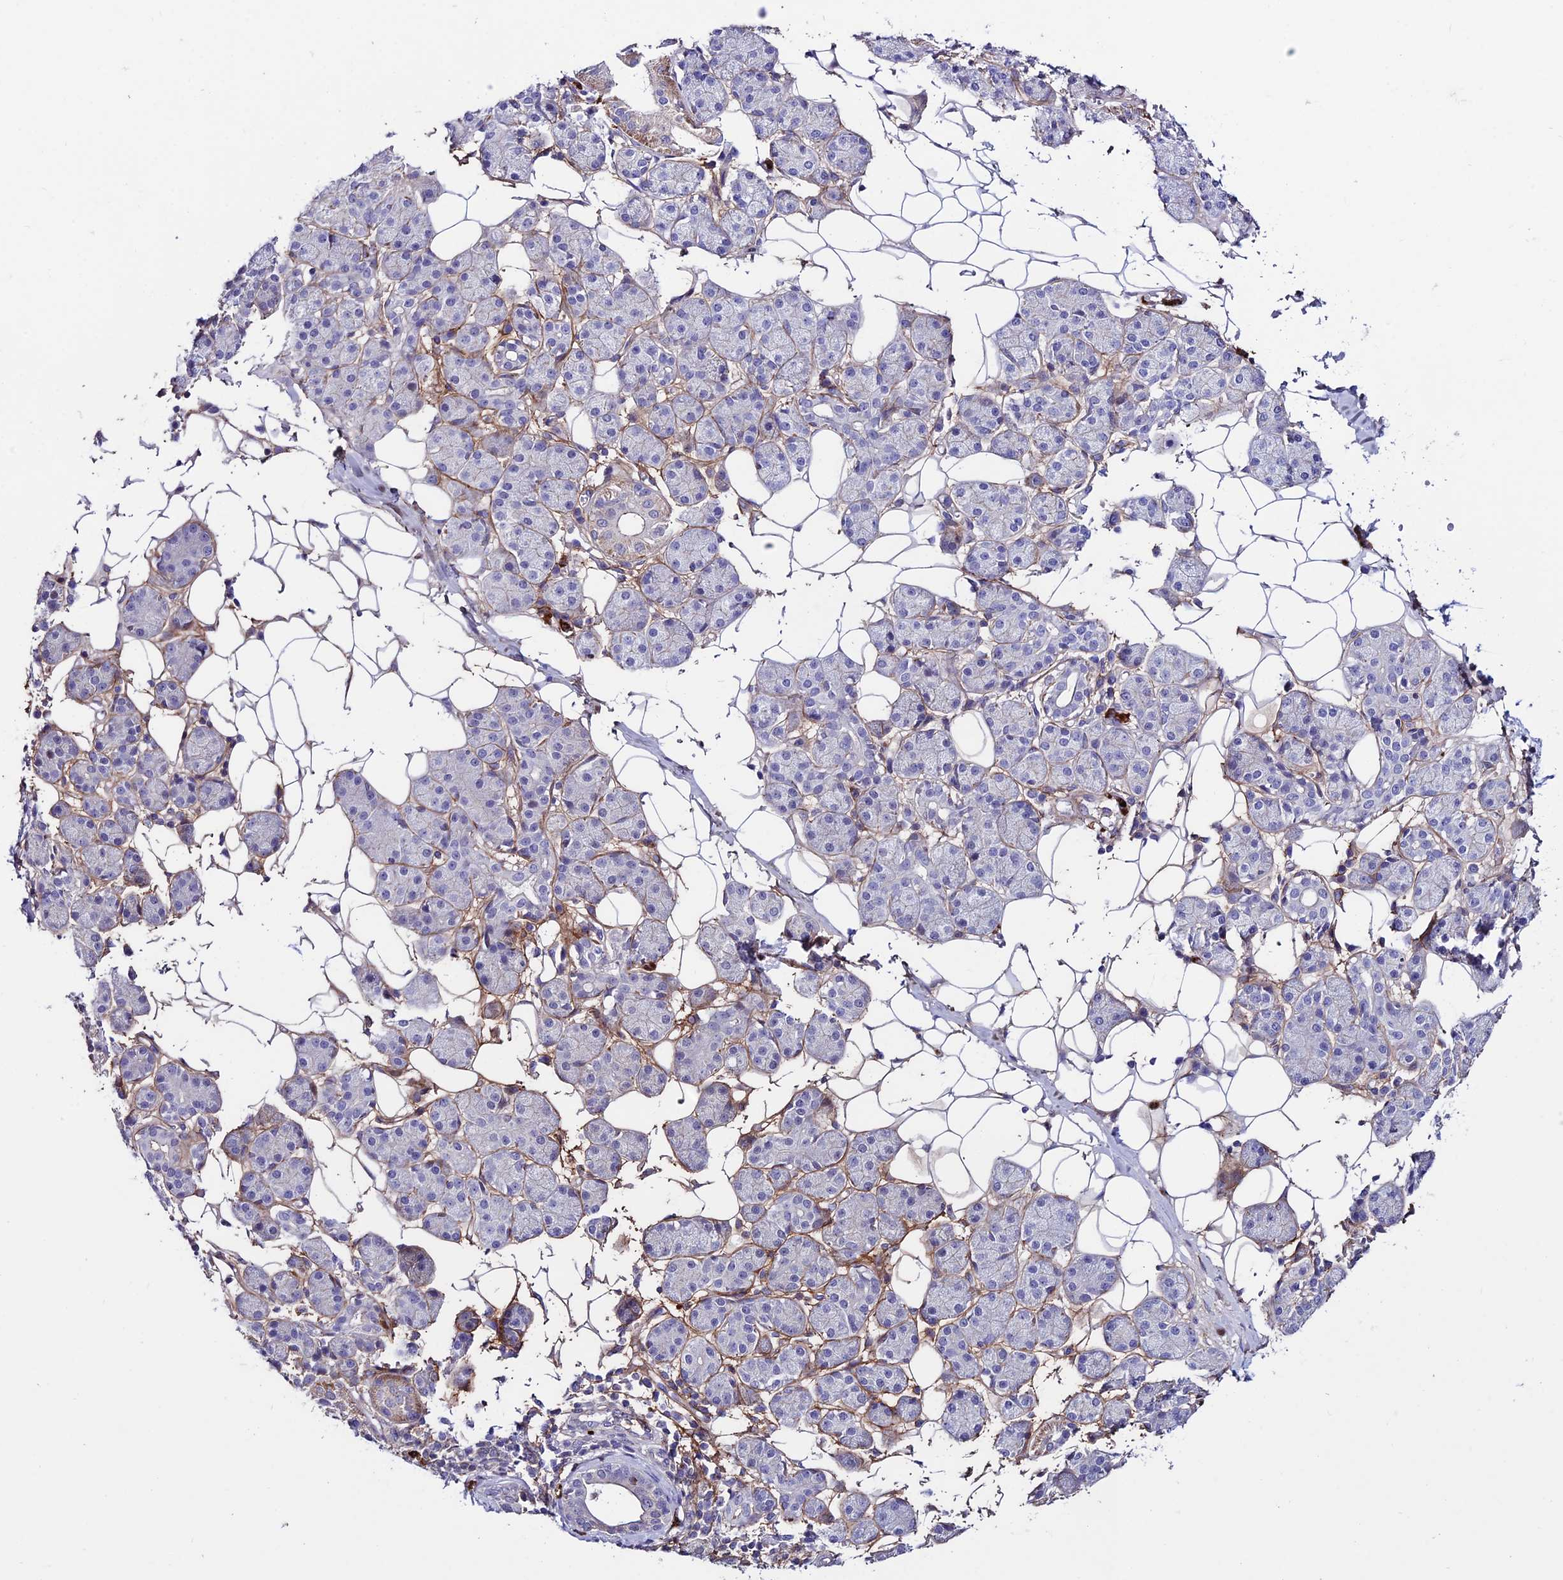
{"staining": {"intensity": "moderate", "quantity": "<25%", "location": "cytoplasmic/membranous"}, "tissue": "salivary gland", "cell_type": "Glandular cells", "image_type": "normal", "snomed": [{"axis": "morphology", "description": "Normal tissue, NOS"}, {"axis": "topography", "description": "Salivary gland"}], "caption": "Immunohistochemistry (IHC) staining of benign salivary gland, which displays low levels of moderate cytoplasmic/membranous expression in about <25% of glandular cells indicating moderate cytoplasmic/membranous protein positivity. The staining was performed using DAB (brown) for protein detection and nuclei were counterstained in hematoxylin (blue).", "gene": "COL6A6", "patient": {"sex": "female", "age": 33}}